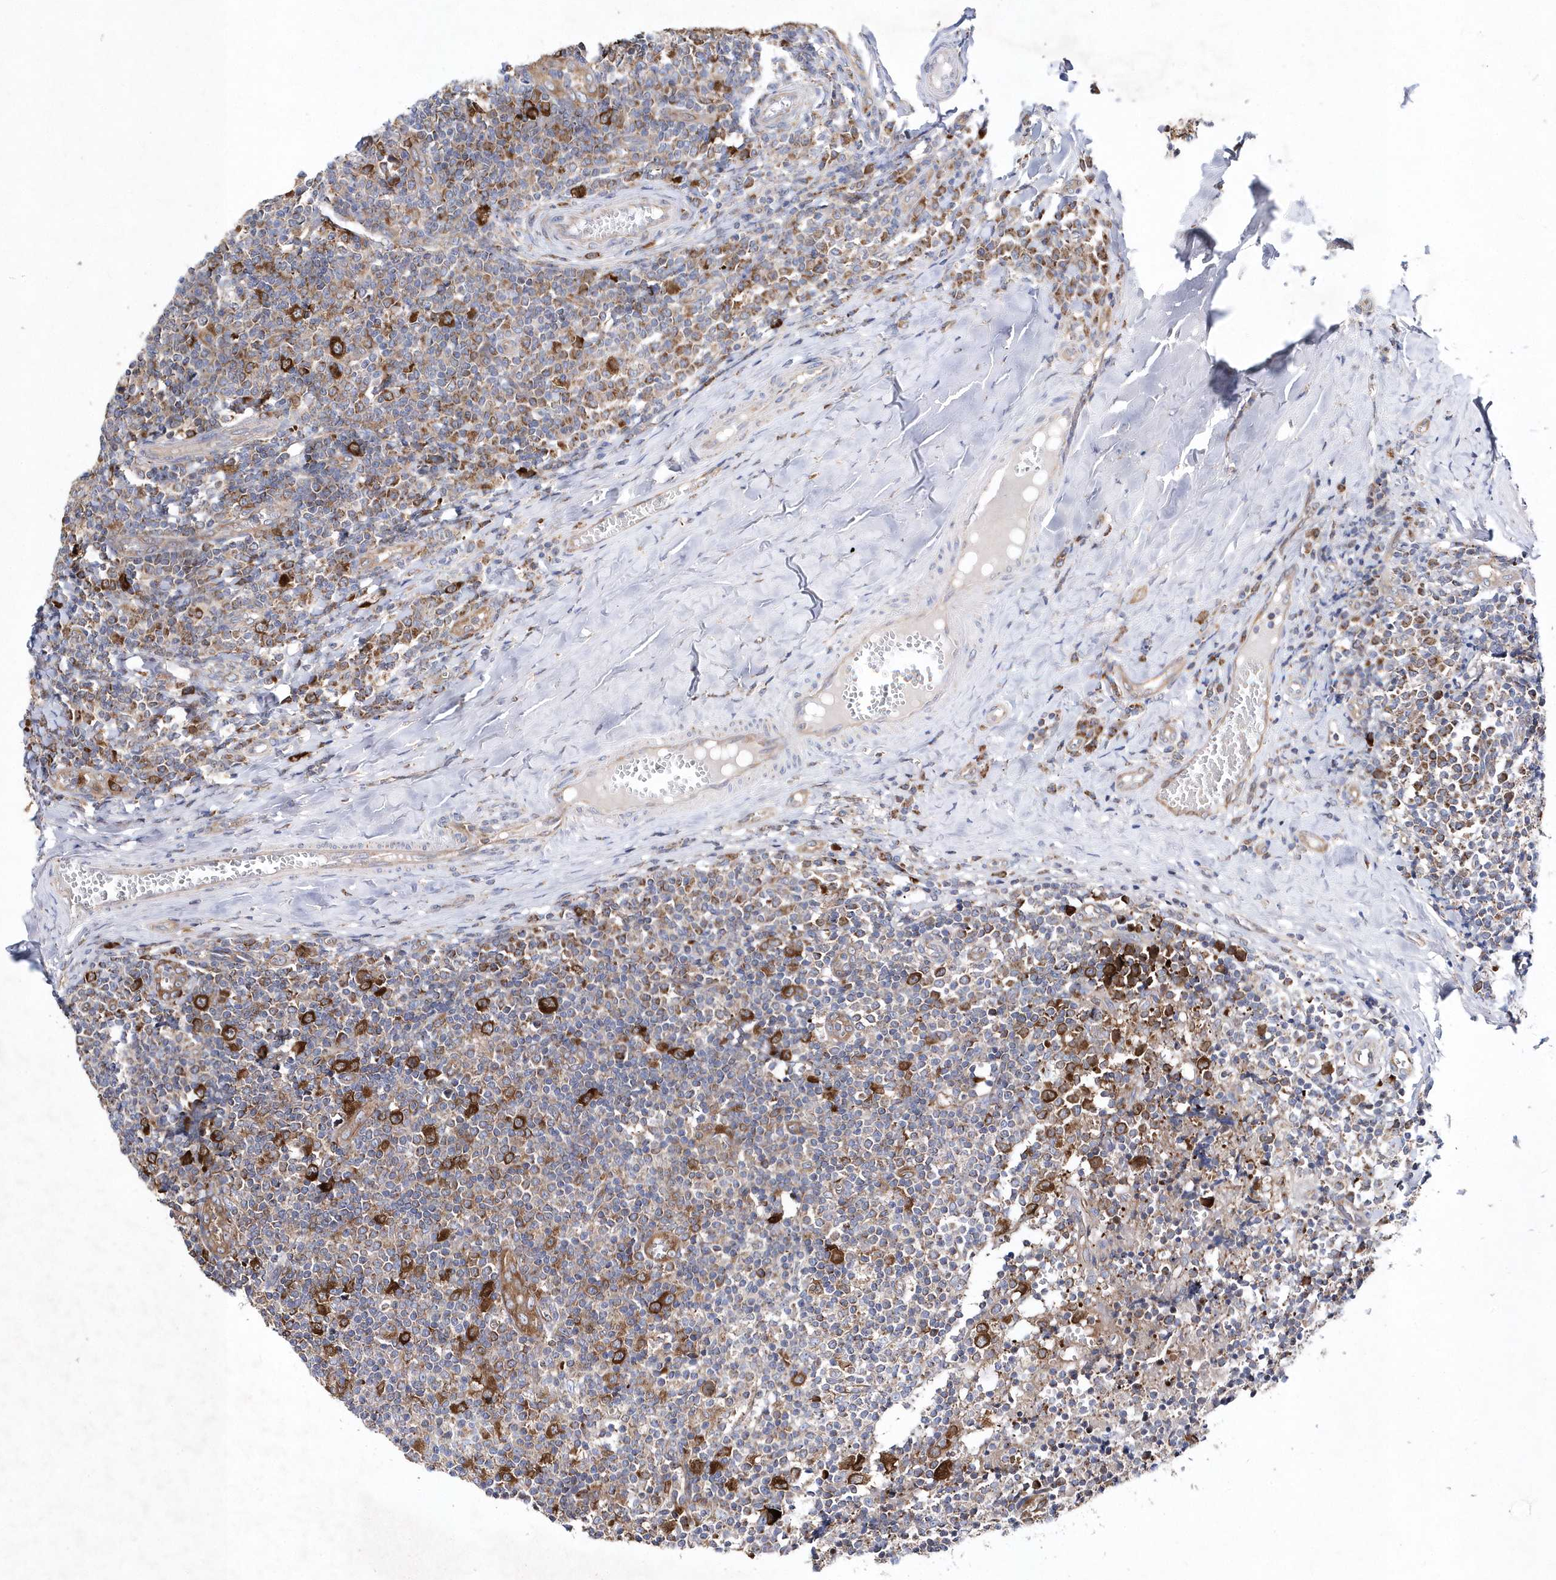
{"staining": {"intensity": "strong", "quantity": "25%-75%", "location": "cytoplasmic/membranous"}, "tissue": "tonsil", "cell_type": "Germinal center cells", "image_type": "normal", "snomed": [{"axis": "morphology", "description": "Normal tissue, NOS"}, {"axis": "topography", "description": "Tonsil"}], "caption": "Tonsil stained with a brown dye exhibits strong cytoplasmic/membranous positive staining in approximately 25%-75% of germinal center cells.", "gene": "JKAMP", "patient": {"sex": "female", "age": 19}}